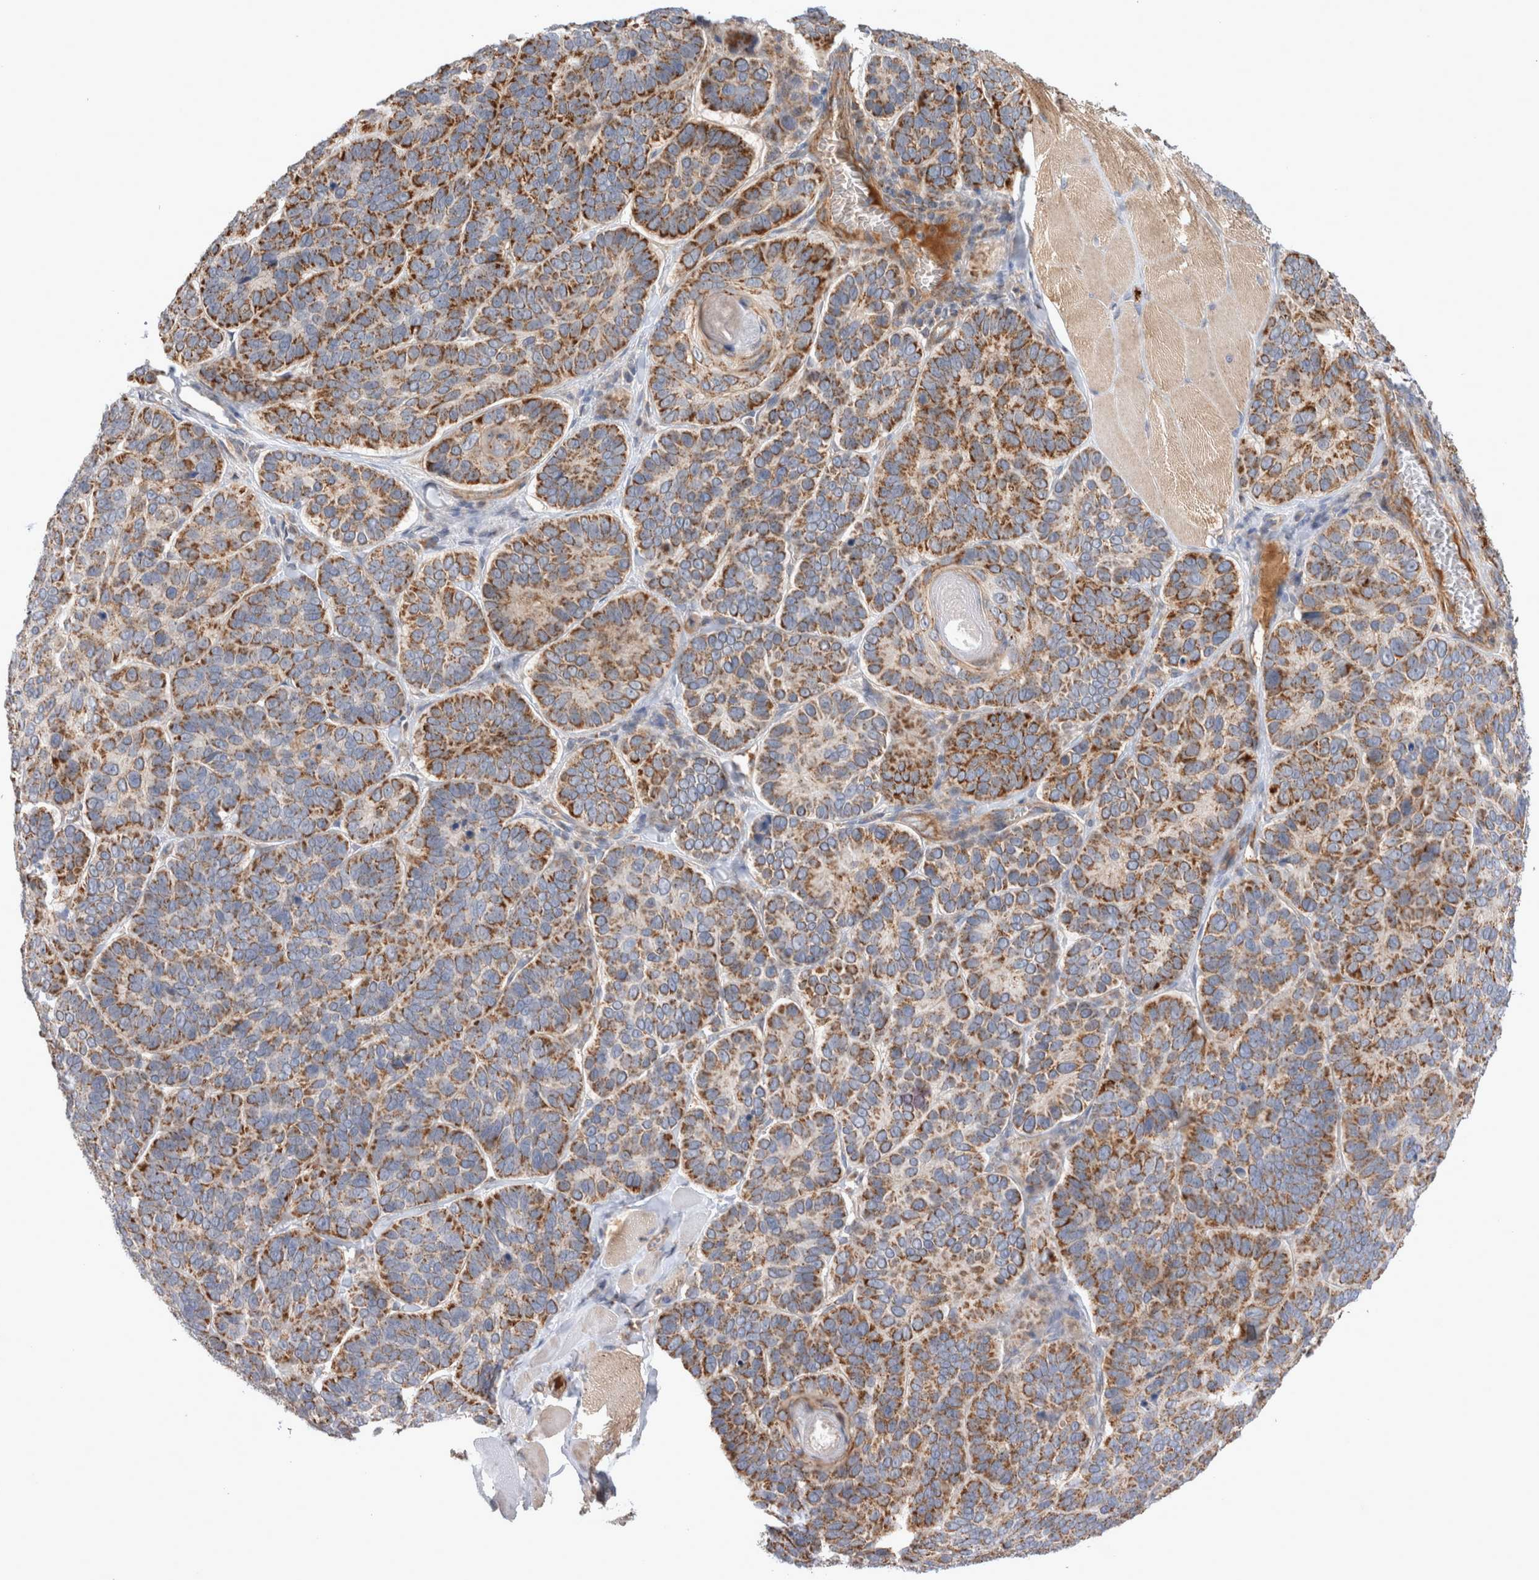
{"staining": {"intensity": "moderate", "quantity": ">75%", "location": "cytoplasmic/membranous"}, "tissue": "skin cancer", "cell_type": "Tumor cells", "image_type": "cancer", "snomed": [{"axis": "morphology", "description": "Basal cell carcinoma"}, {"axis": "topography", "description": "Skin"}], "caption": "There is medium levels of moderate cytoplasmic/membranous expression in tumor cells of skin cancer (basal cell carcinoma), as demonstrated by immunohistochemical staining (brown color).", "gene": "MRPS28", "patient": {"sex": "male", "age": 62}}